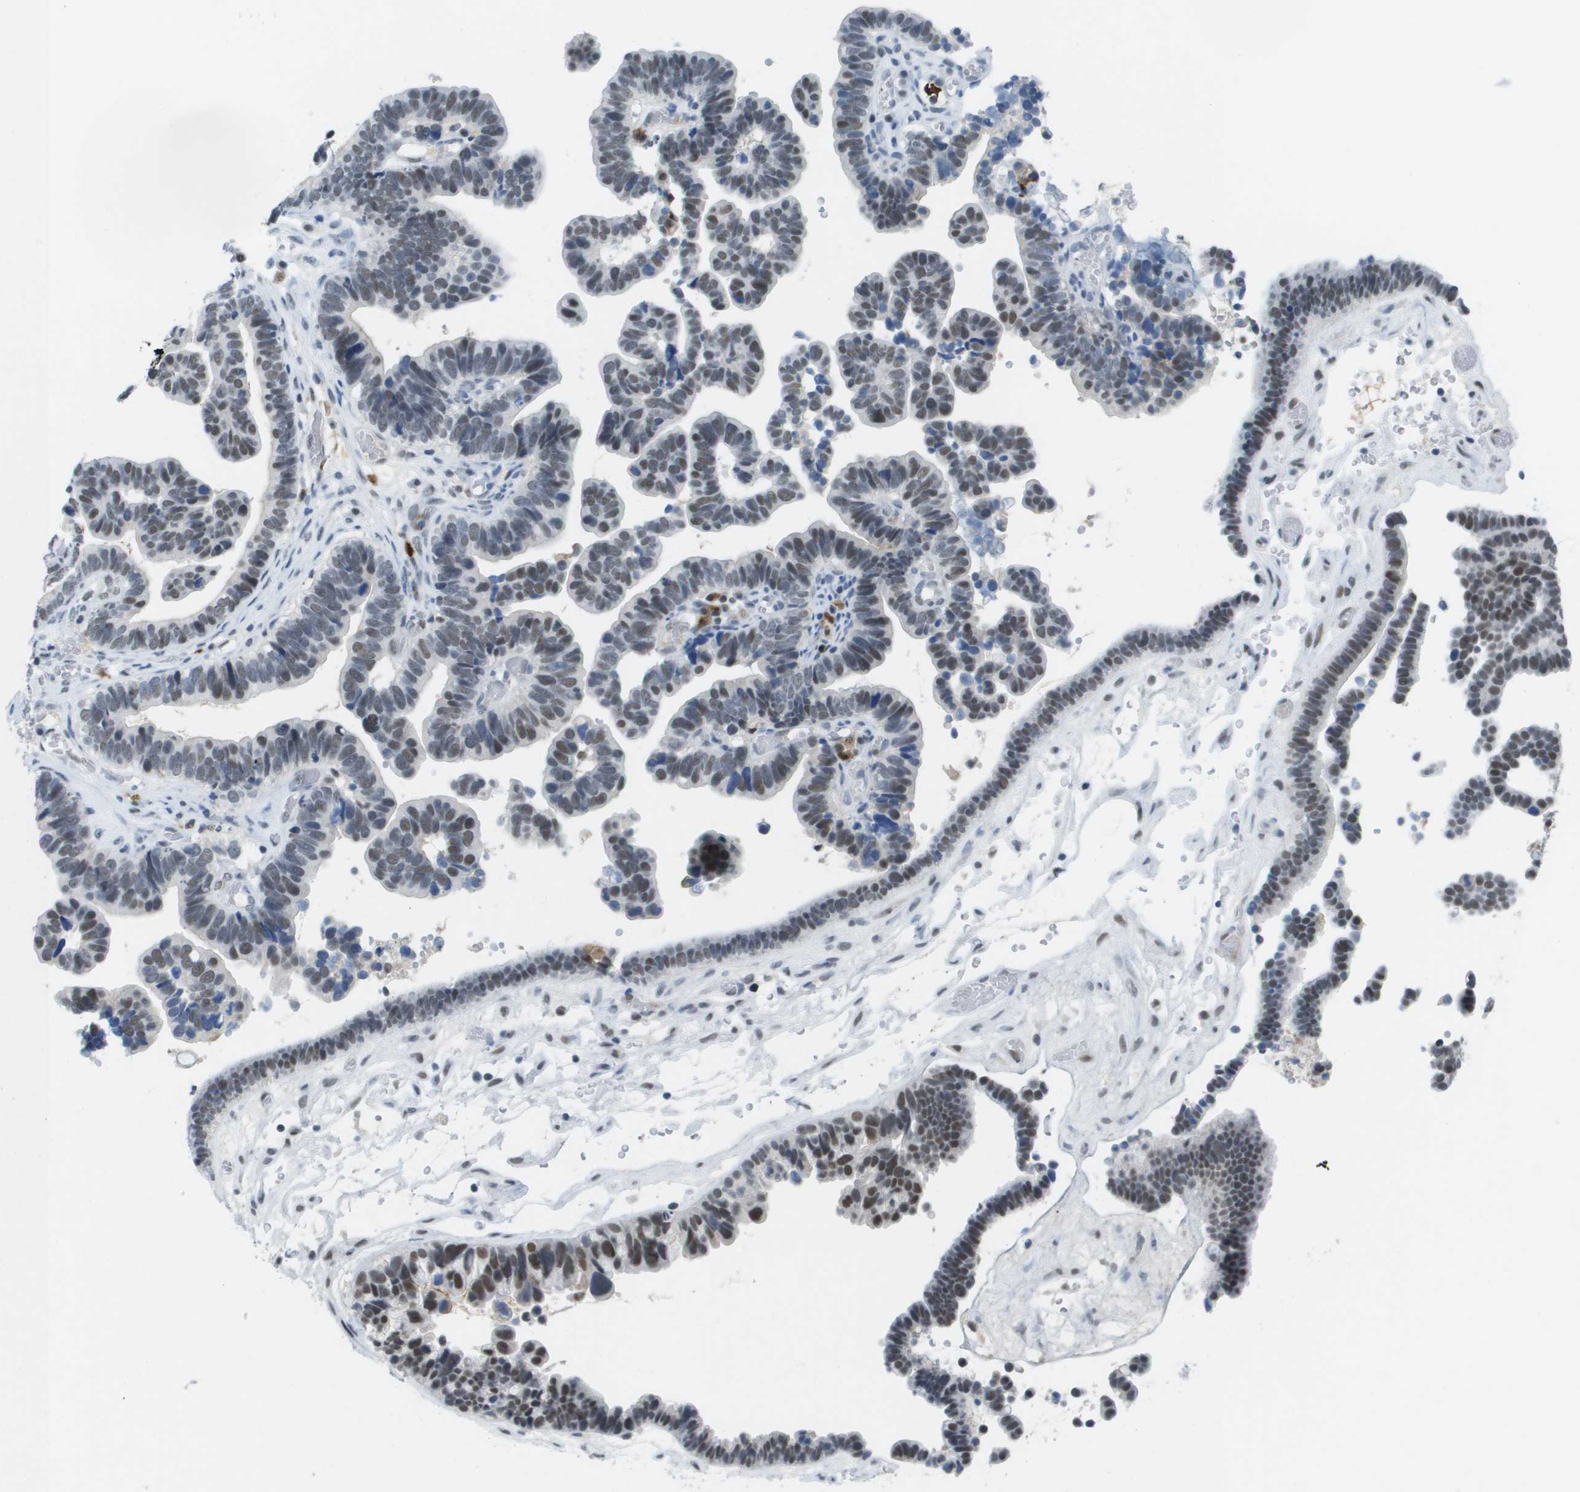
{"staining": {"intensity": "moderate", "quantity": "25%-75%", "location": "nuclear"}, "tissue": "ovarian cancer", "cell_type": "Tumor cells", "image_type": "cancer", "snomed": [{"axis": "morphology", "description": "Cystadenocarcinoma, serous, NOS"}, {"axis": "topography", "description": "Ovary"}], "caption": "This micrograph exhibits IHC staining of human ovarian cancer (serous cystadenocarcinoma), with medium moderate nuclear expression in approximately 25%-75% of tumor cells.", "gene": "TP53RK", "patient": {"sex": "female", "age": 56}}